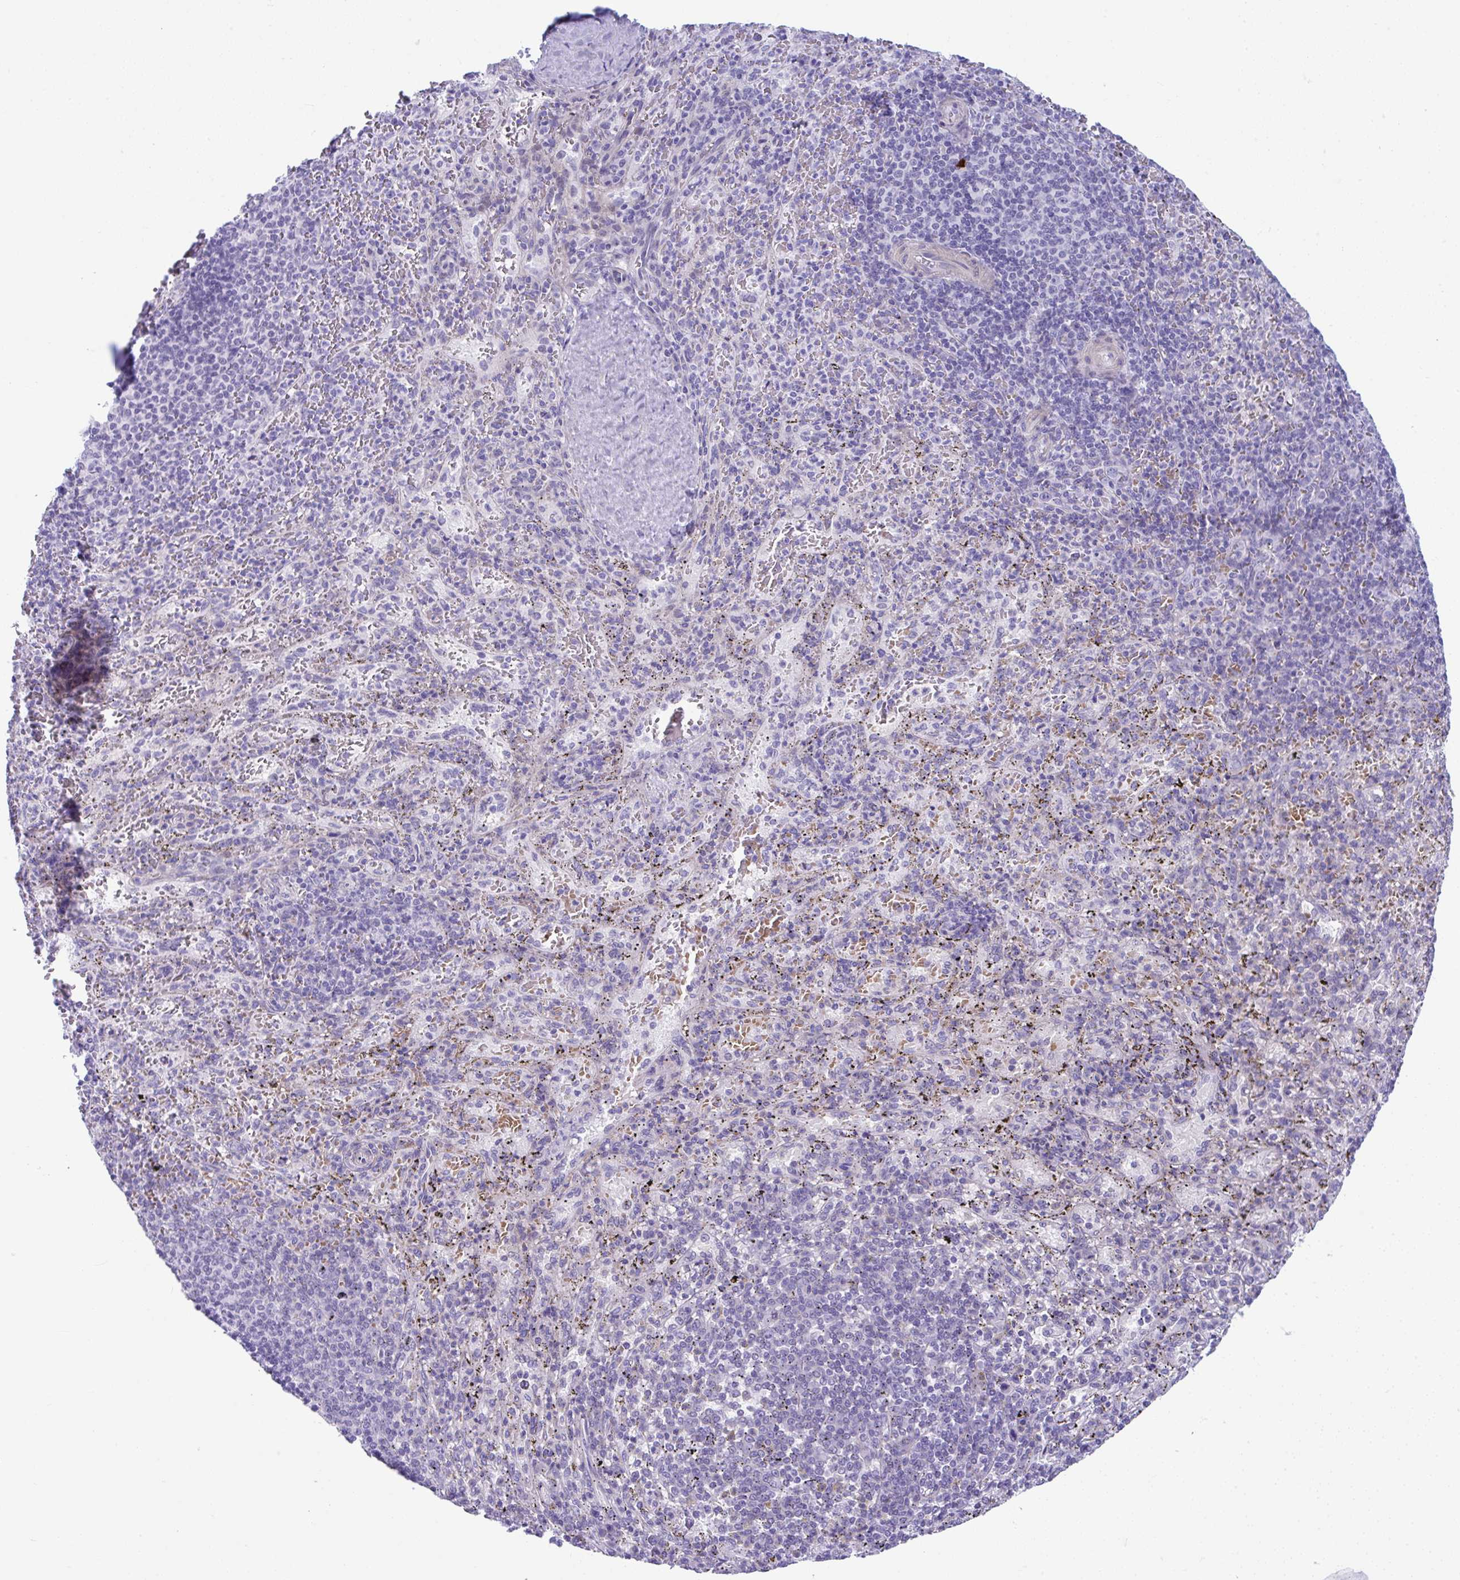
{"staining": {"intensity": "negative", "quantity": "none", "location": "none"}, "tissue": "spleen", "cell_type": "Cells in red pulp", "image_type": "normal", "snomed": [{"axis": "morphology", "description": "Normal tissue, NOS"}, {"axis": "topography", "description": "Spleen"}], "caption": "DAB immunohistochemical staining of normal human spleen reveals no significant staining in cells in red pulp.", "gene": "ISL1", "patient": {"sex": "male", "age": 57}}